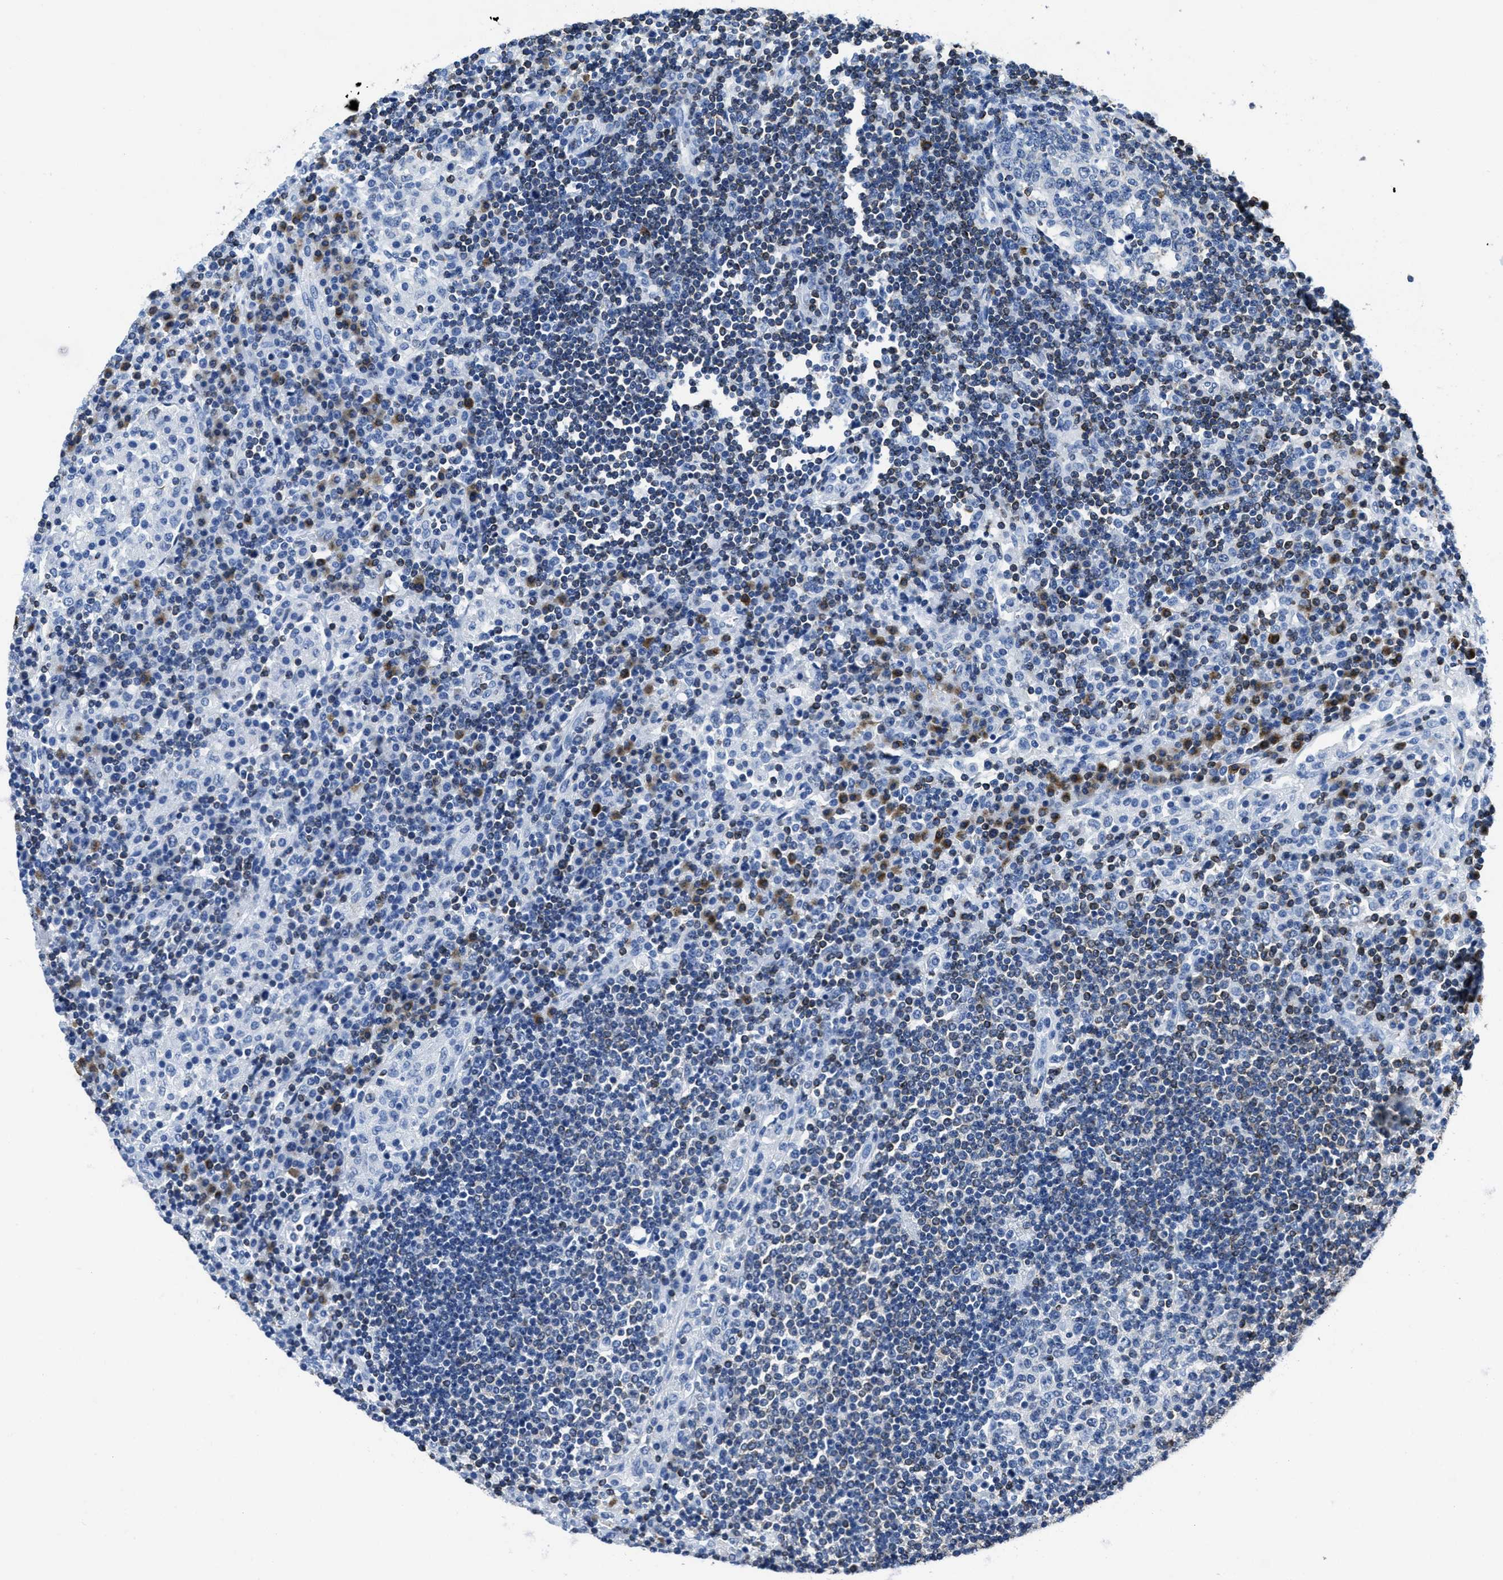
{"staining": {"intensity": "moderate", "quantity": "<25%", "location": "cytoplasmic/membranous"}, "tissue": "lymph node", "cell_type": "Germinal center cells", "image_type": "normal", "snomed": [{"axis": "morphology", "description": "Normal tissue, NOS"}, {"axis": "topography", "description": "Lymph node"}], "caption": "Immunohistochemistry (IHC) image of unremarkable lymph node: lymph node stained using IHC reveals low levels of moderate protein expression localized specifically in the cytoplasmic/membranous of germinal center cells, appearing as a cytoplasmic/membranous brown color.", "gene": "ITGA3", "patient": {"sex": "female", "age": 53}}